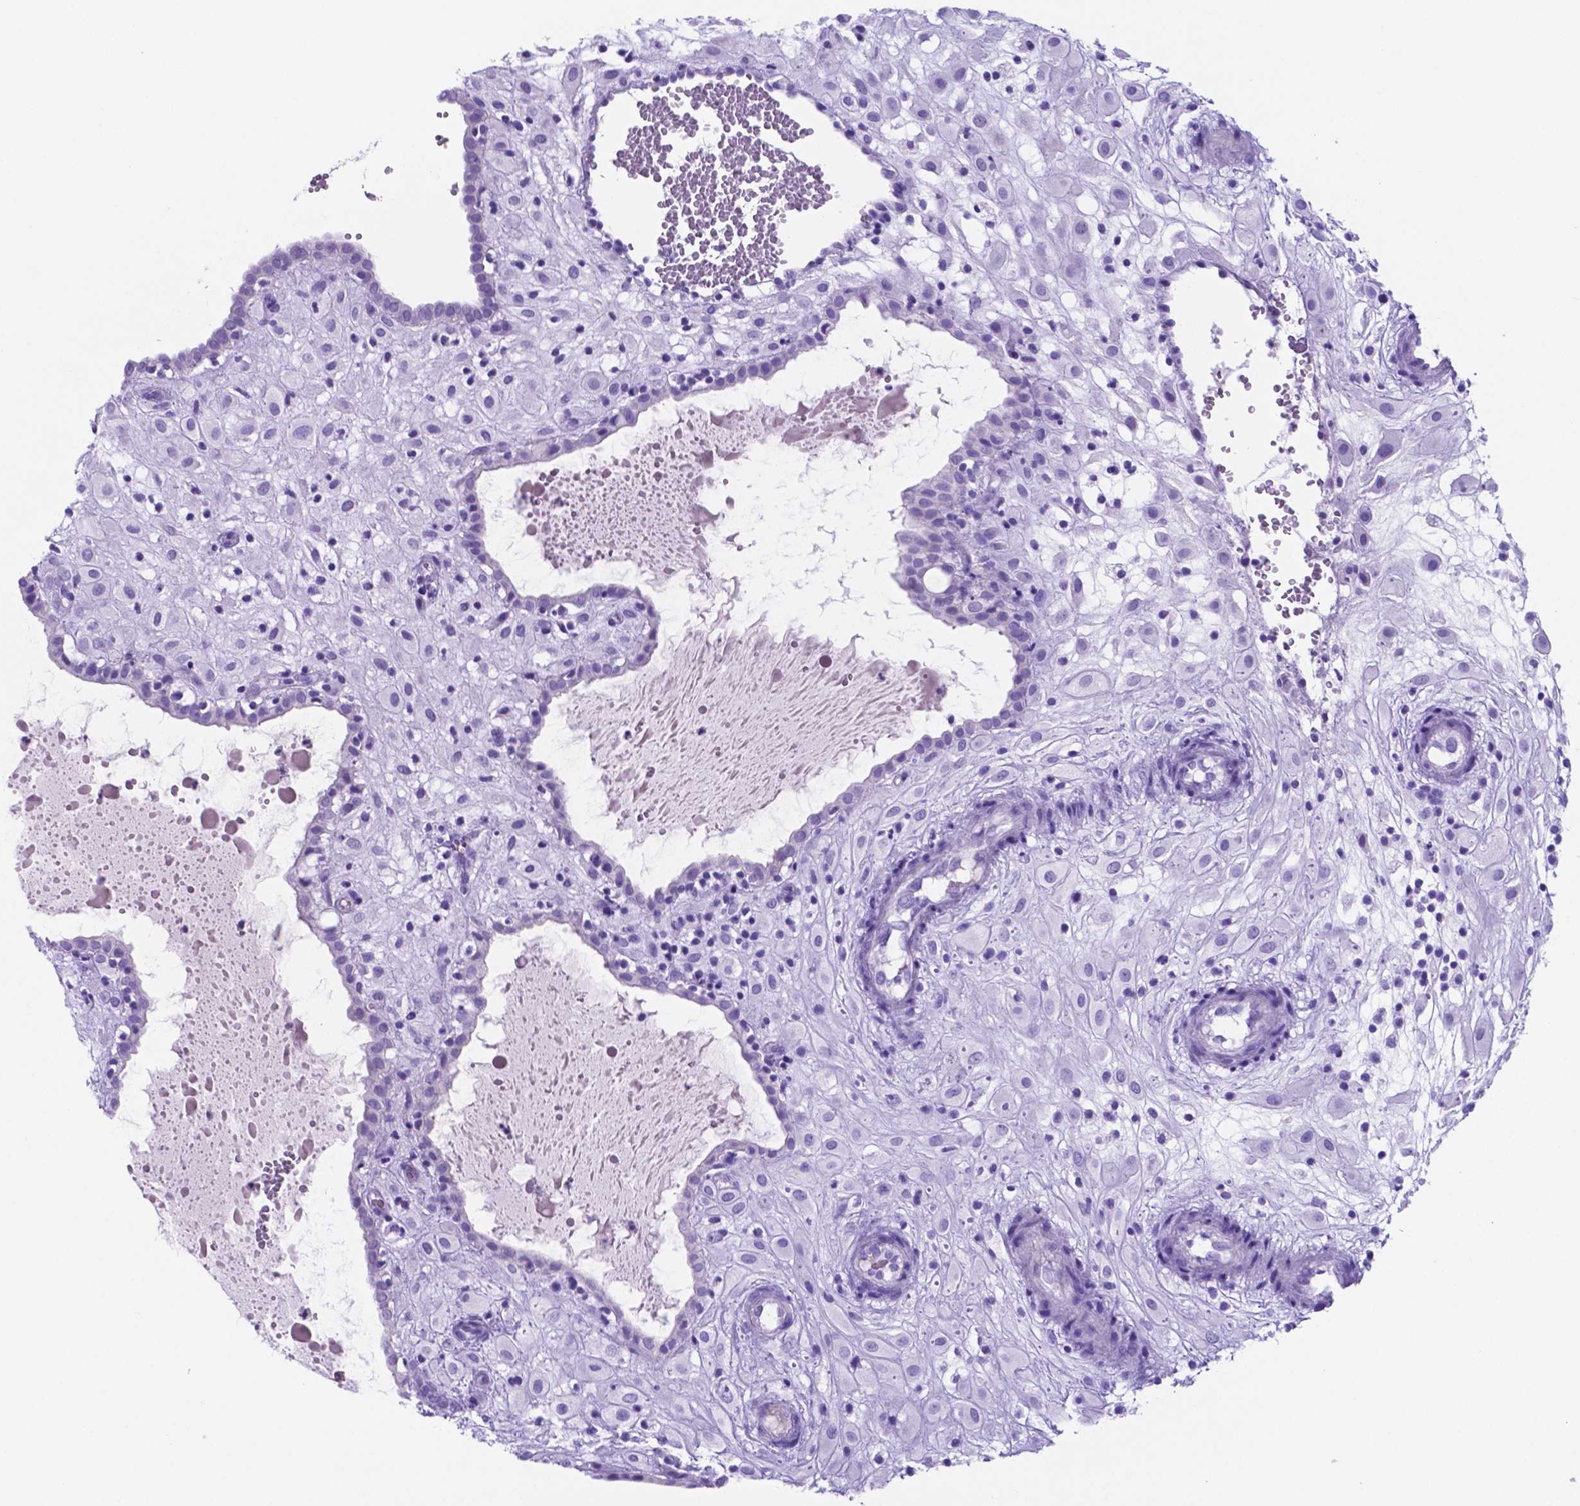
{"staining": {"intensity": "negative", "quantity": "none", "location": "none"}, "tissue": "placenta", "cell_type": "Decidual cells", "image_type": "normal", "snomed": [{"axis": "morphology", "description": "Normal tissue, NOS"}, {"axis": "topography", "description": "Placenta"}], "caption": "Protein analysis of unremarkable placenta reveals no significant staining in decidual cells.", "gene": "DNAAF8", "patient": {"sex": "female", "age": 24}}